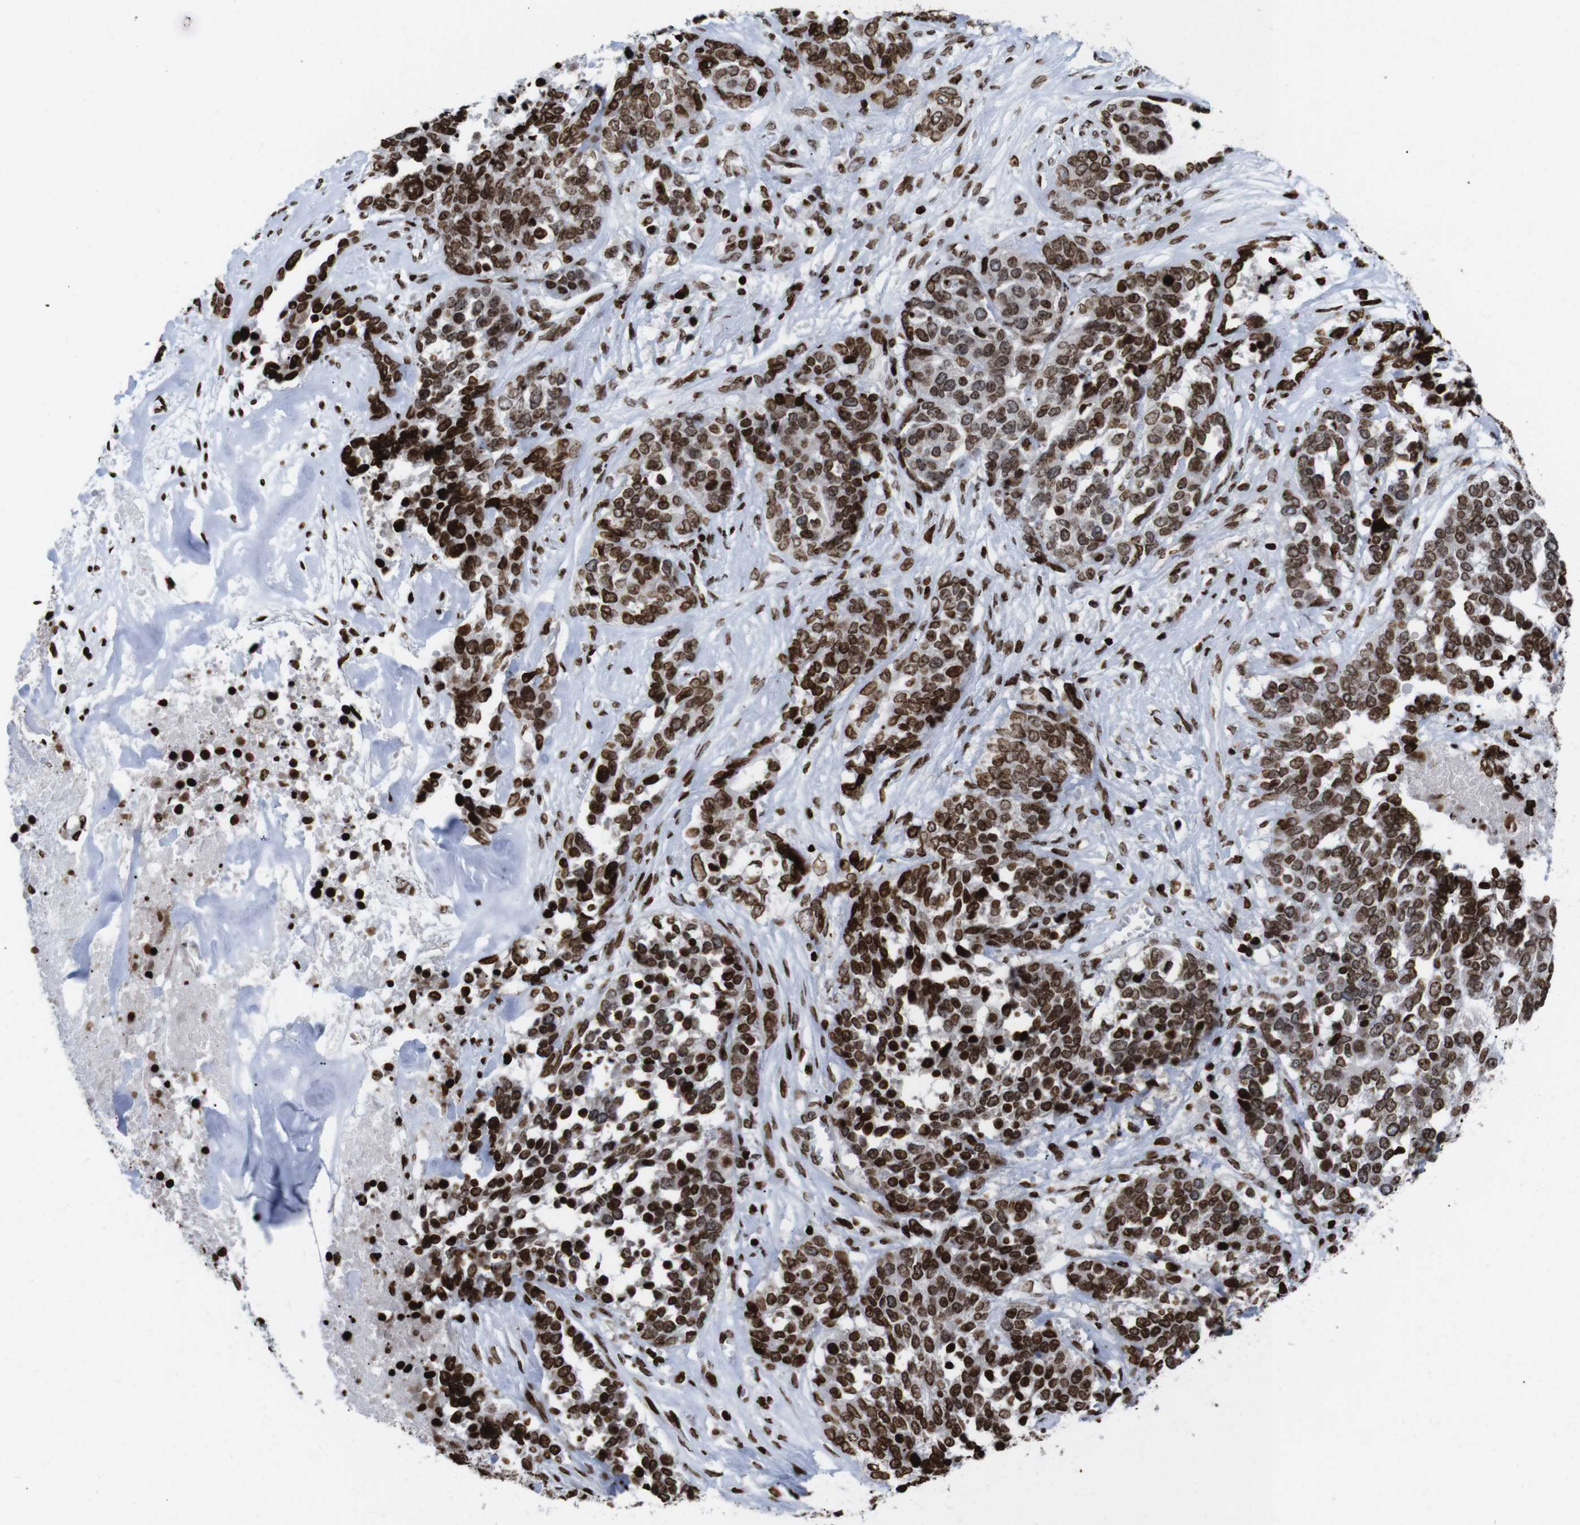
{"staining": {"intensity": "strong", "quantity": ">75%", "location": "cytoplasmic/membranous,nuclear"}, "tissue": "ovarian cancer", "cell_type": "Tumor cells", "image_type": "cancer", "snomed": [{"axis": "morphology", "description": "Cystadenocarcinoma, serous, NOS"}, {"axis": "topography", "description": "Ovary"}], "caption": "Ovarian cancer stained with a protein marker shows strong staining in tumor cells.", "gene": "H1-4", "patient": {"sex": "female", "age": 44}}